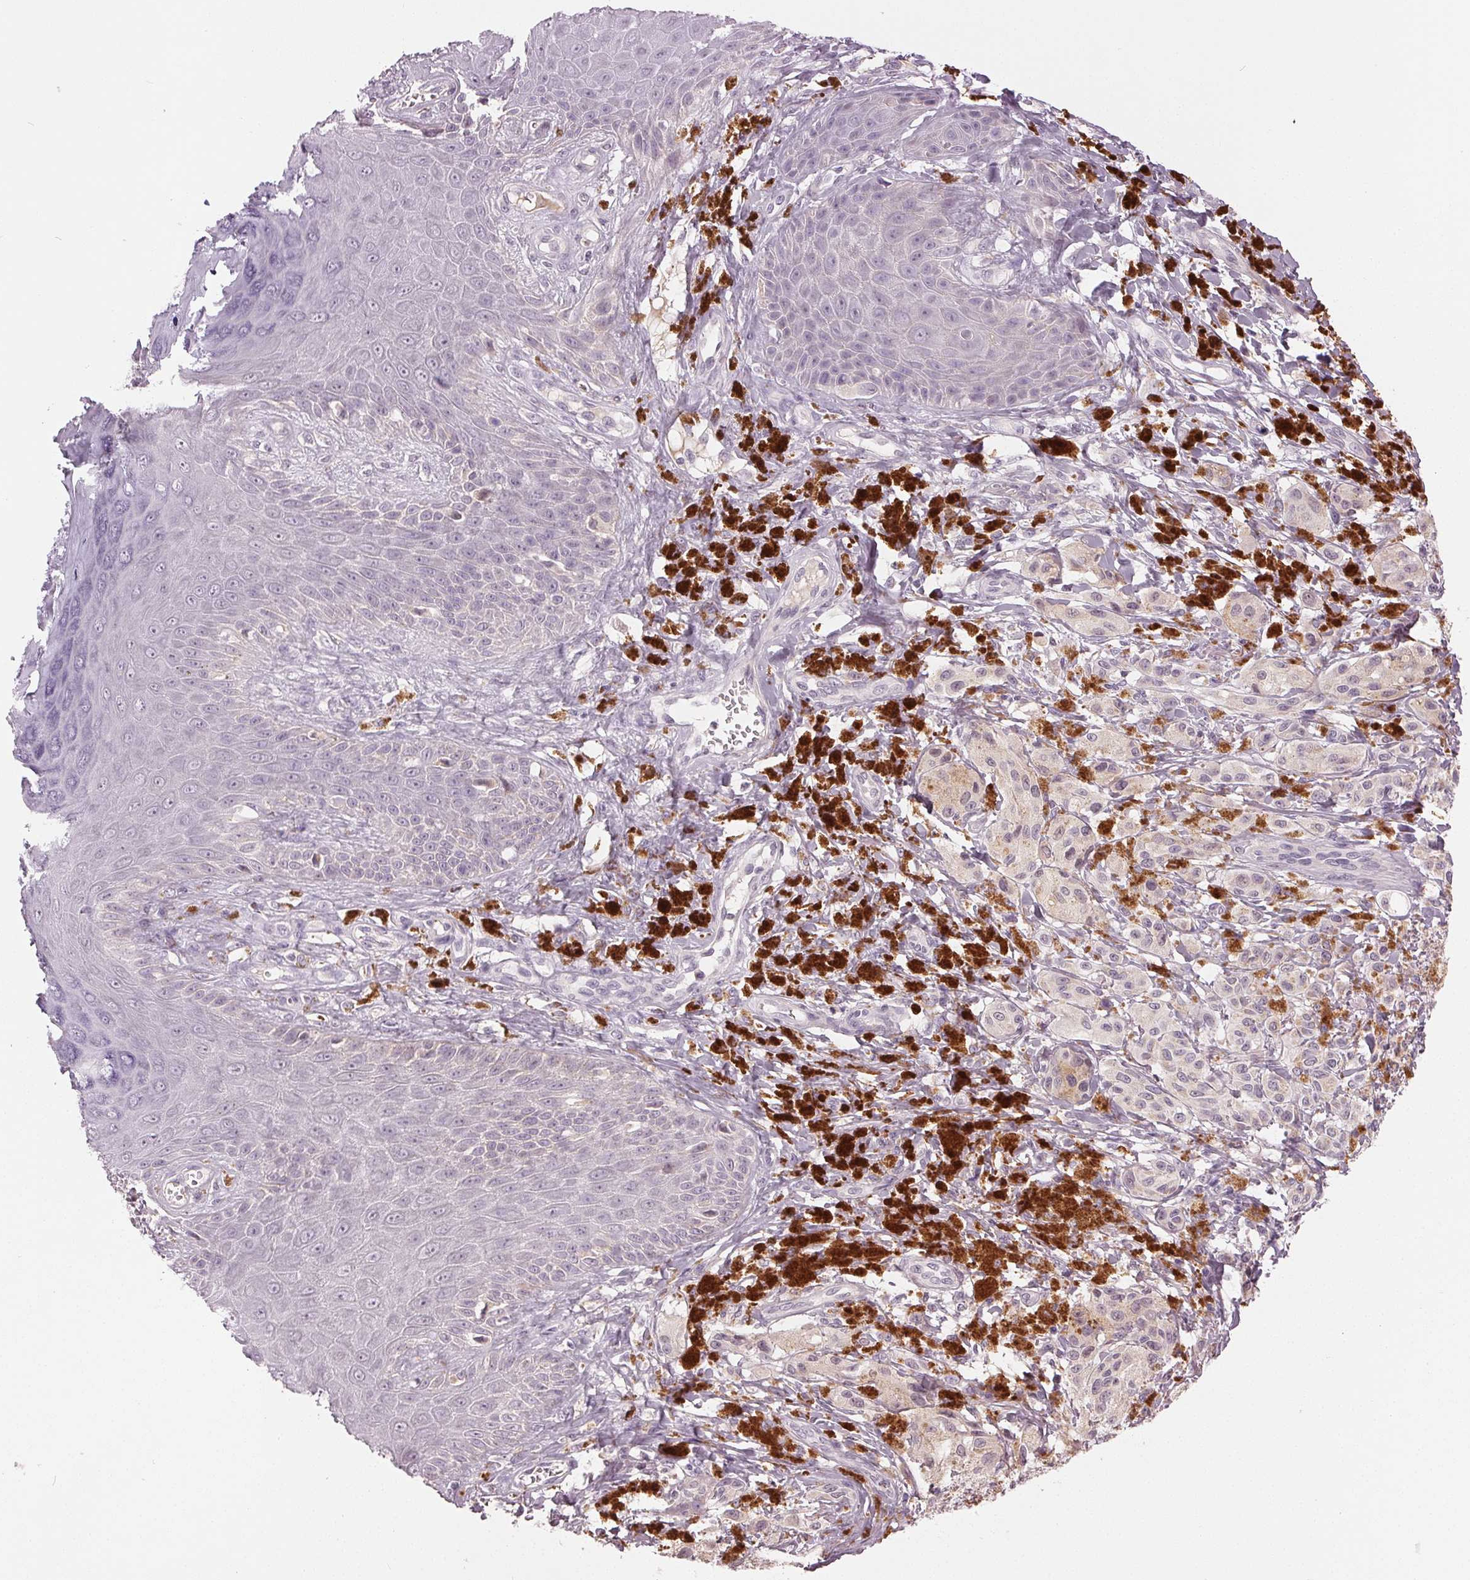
{"staining": {"intensity": "negative", "quantity": "none", "location": "none"}, "tissue": "melanoma", "cell_type": "Tumor cells", "image_type": "cancer", "snomed": [{"axis": "morphology", "description": "Malignant melanoma, NOS"}, {"axis": "topography", "description": "Skin"}], "caption": "Micrograph shows no significant protein staining in tumor cells of malignant melanoma.", "gene": "ZNF605", "patient": {"sex": "female", "age": 80}}